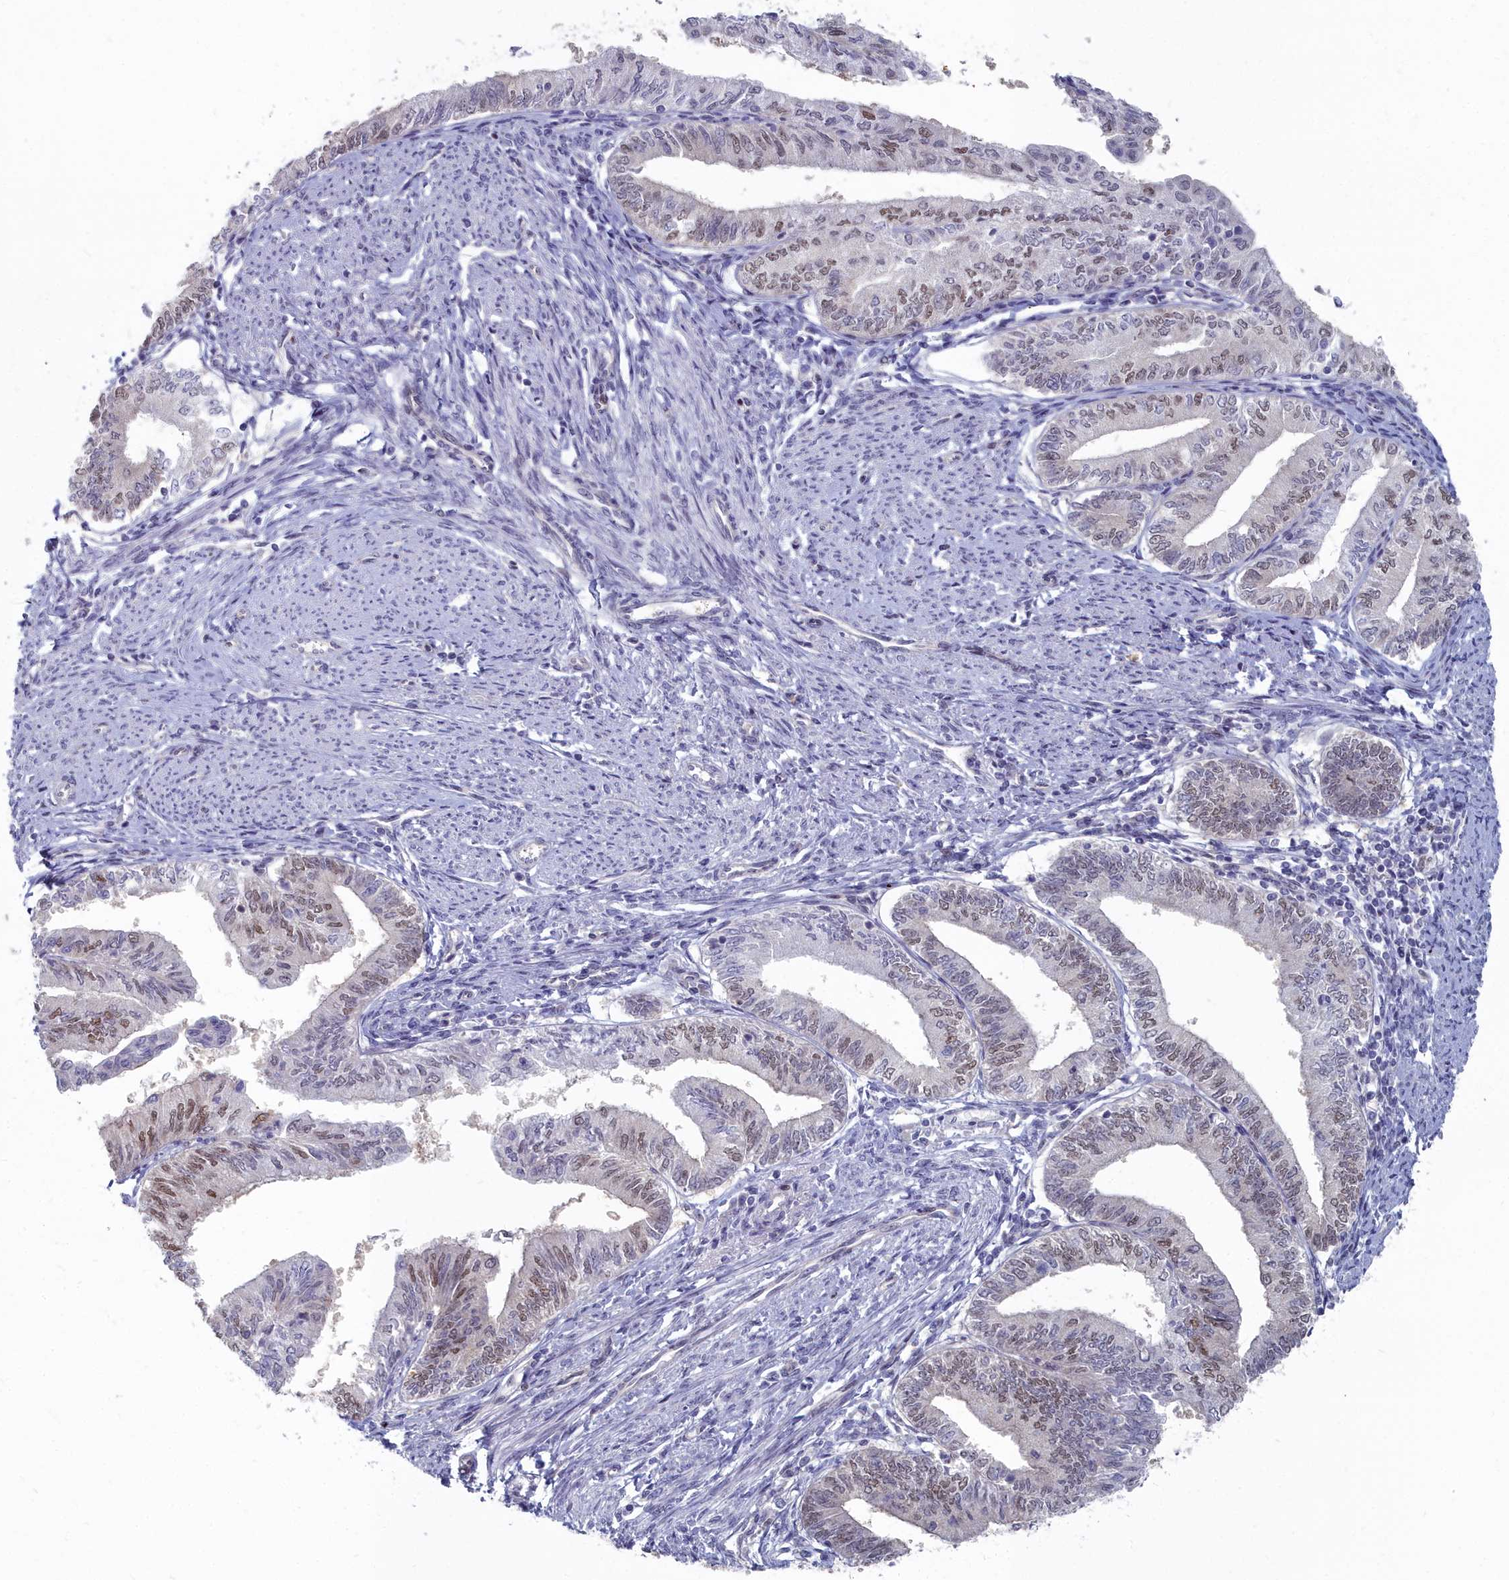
{"staining": {"intensity": "weak", "quantity": "25%-75%", "location": "nuclear"}, "tissue": "endometrial cancer", "cell_type": "Tumor cells", "image_type": "cancer", "snomed": [{"axis": "morphology", "description": "Adenocarcinoma, NOS"}, {"axis": "topography", "description": "Endometrium"}], "caption": "Immunohistochemistry (IHC) of human endometrial cancer (adenocarcinoma) exhibits low levels of weak nuclear staining in about 25%-75% of tumor cells.", "gene": "RPS27A", "patient": {"sex": "female", "age": 66}}